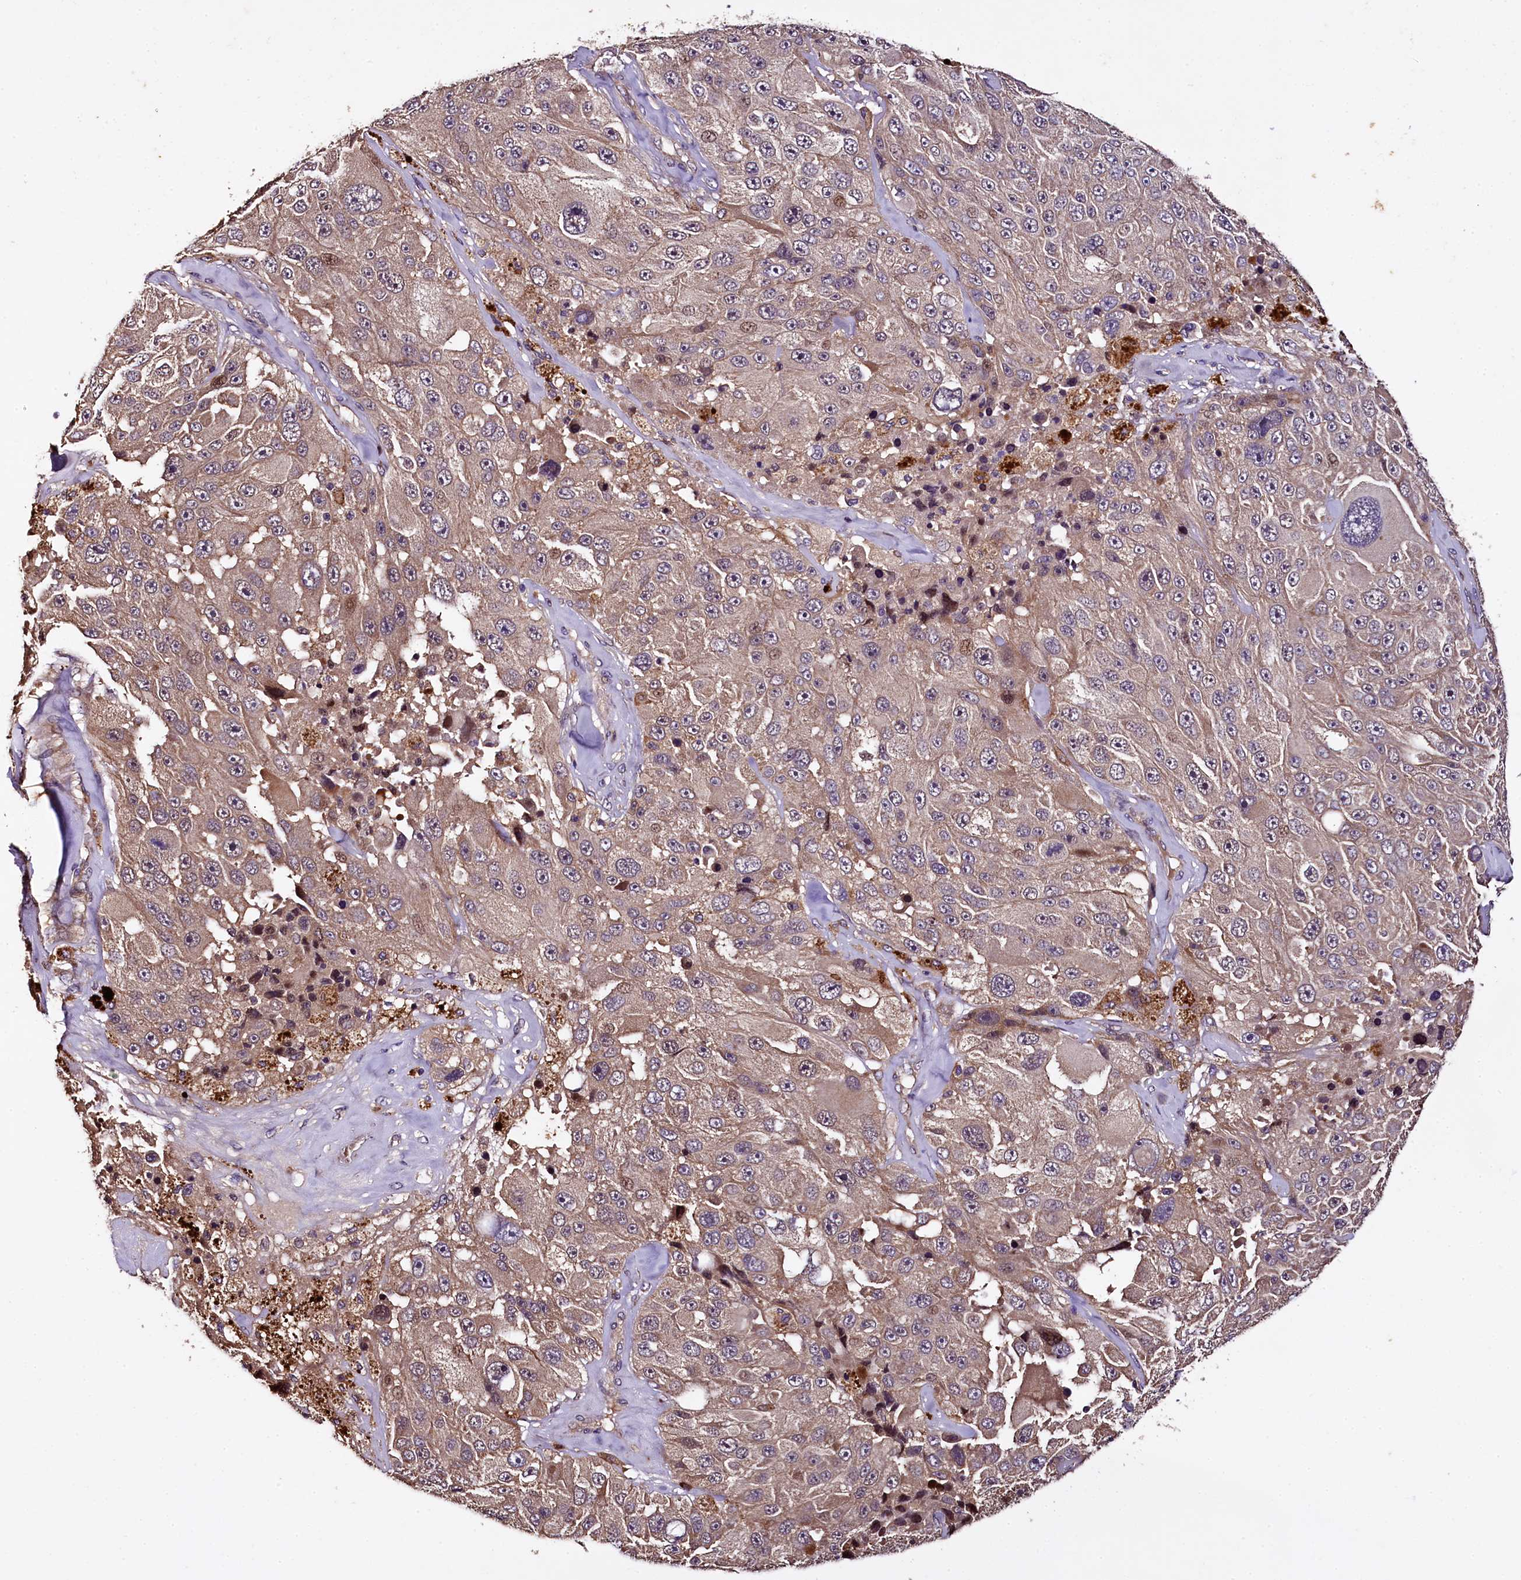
{"staining": {"intensity": "moderate", "quantity": ">75%", "location": "cytoplasmic/membranous"}, "tissue": "melanoma", "cell_type": "Tumor cells", "image_type": "cancer", "snomed": [{"axis": "morphology", "description": "Malignant melanoma, Metastatic site"}, {"axis": "topography", "description": "Lymph node"}], "caption": "Melanoma stained with immunohistochemistry displays moderate cytoplasmic/membranous positivity in approximately >75% of tumor cells. (IHC, brightfield microscopy, high magnification).", "gene": "PLXNB1", "patient": {"sex": "male", "age": 62}}